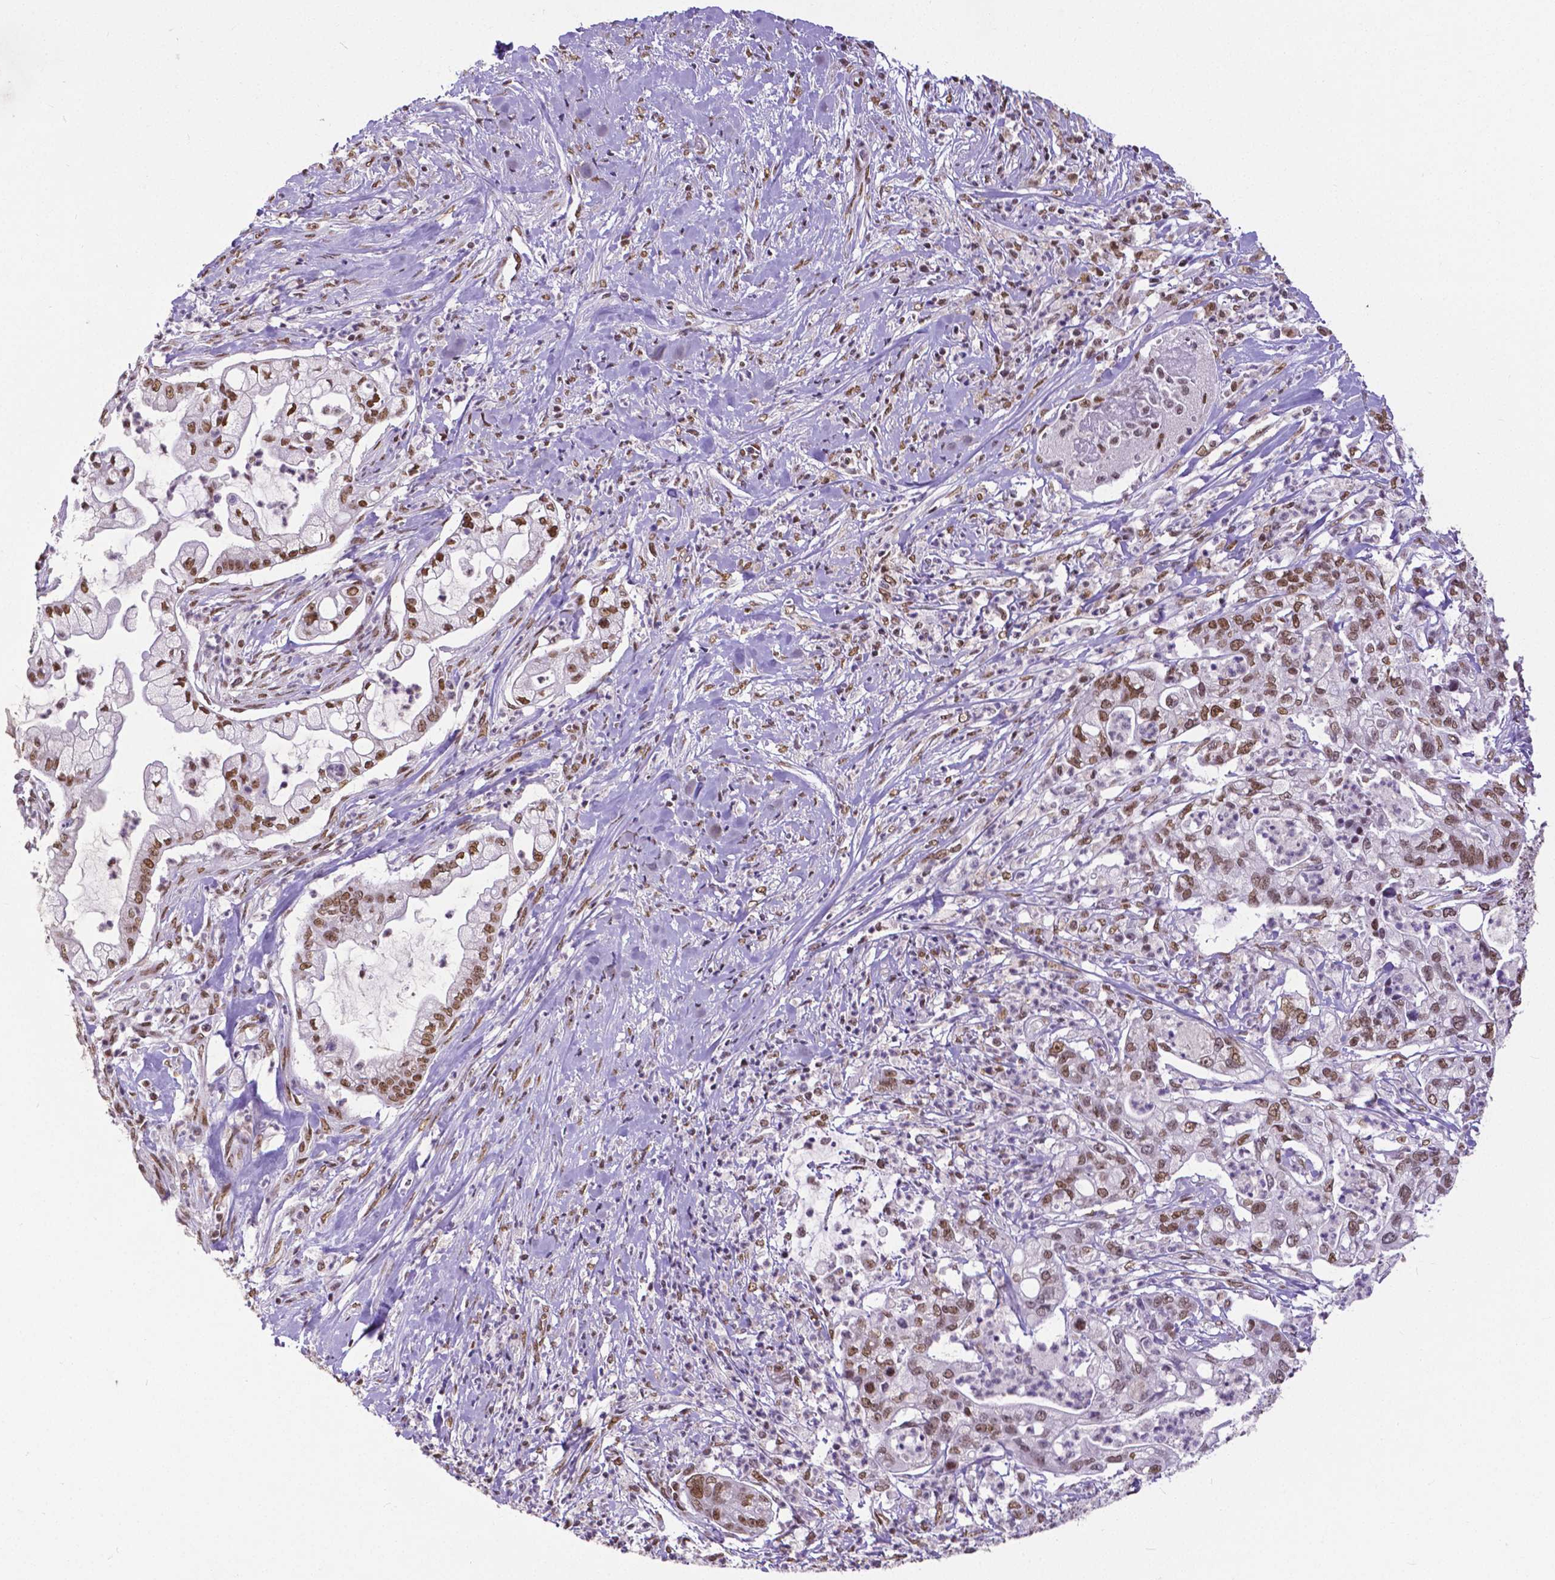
{"staining": {"intensity": "moderate", "quantity": ">75%", "location": "nuclear"}, "tissue": "pancreatic cancer", "cell_type": "Tumor cells", "image_type": "cancer", "snomed": [{"axis": "morphology", "description": "Adenocarcinoma, NOS"}, {"axis": "topography", "description": "Pancreas"}], "caption": "Tumor cells demonstrate medium levels of moderate nuclear positivity in approximately >75% of cells in human pancreatic cancer.", "gene": "ATRX", "patient": {"sex": "female", "age": 69}}